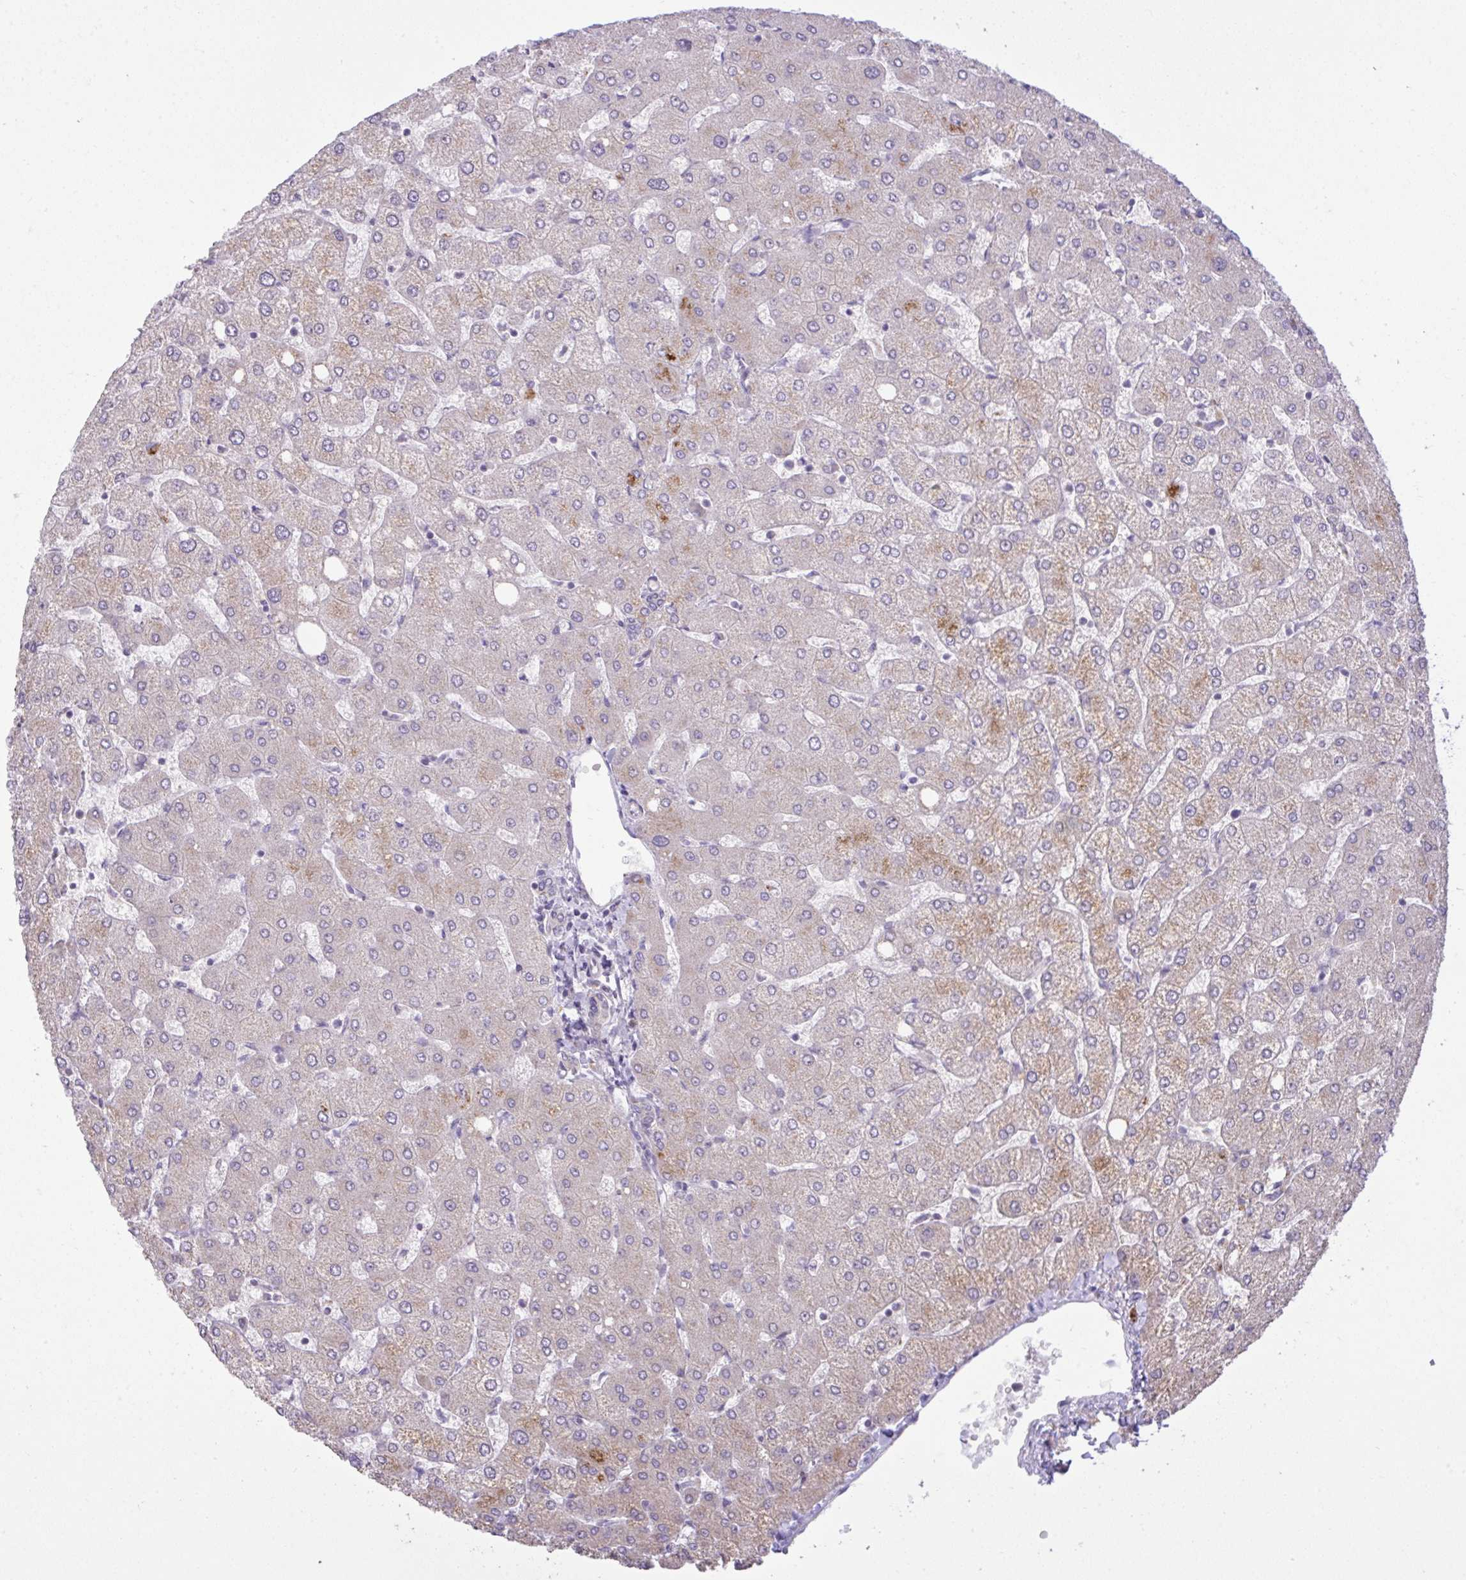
{"staining": {"intensity": "negative", "quantity": "none", "location": "none"}, "tissue": "liver", "cell_type": "Cholangiocytes", "image_type": "normal", "snomed": [{"axis": "morphology", "description": "Normal tissue, NOS"}, {"axis": "topography", "description": "Liver"}], "caption": "High magnification brightfield microscopy of unremarkable liver stained with DAB (3,3'-diaminobenzidine) (brown) and counterstained with hematoxylin (blue): cholangiocytes show no significant staining. (DAB immunohistochemistry (IHC) visualized using brightfield microscopy, high magnification).", "gene": "CYP20A1", "patient": {"sex": "female", "age": 54}}